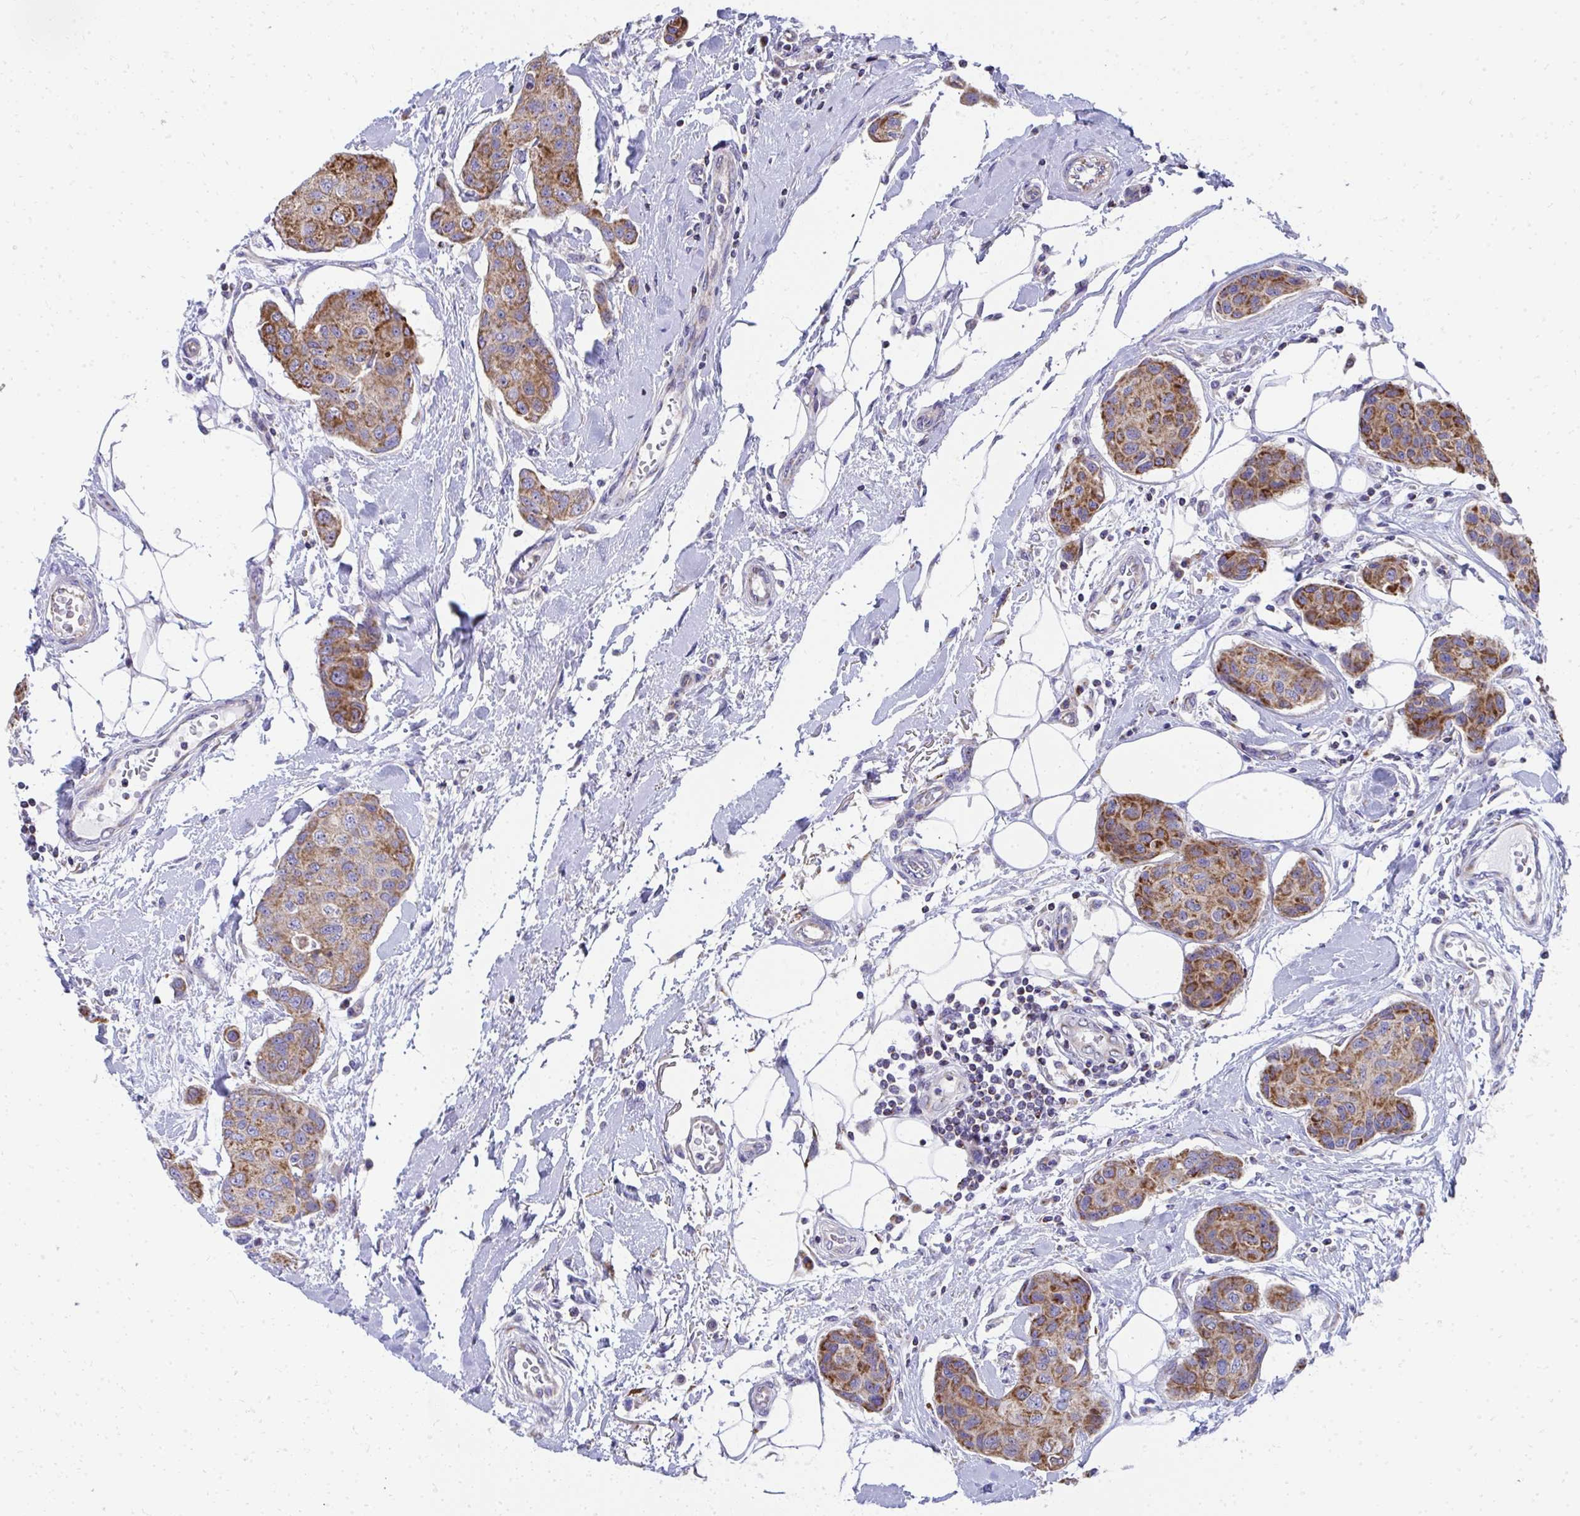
{"staining": {"intensity": "strong", "quantity": ">75%", "location": "cytoplasmic/membranous"}, "tissue": "breast cancer", "cell_type": "Tumor cells", "image_type": "cancer", "snomed": [{"axis": "morphology", "description": "Duct carcinoma"}, {"axis": "topography", "description": "Breast"}, {"axis": "topography", "description": "Lymph node"}], "caption": "Breast intraductal carcinoma stained with a brown dye shows strong cytoplasmic/membranous positive expression in approximately >75% of tumor cells.", "gene": "IL37", "patient": {"sex": "female", "age": 80}}